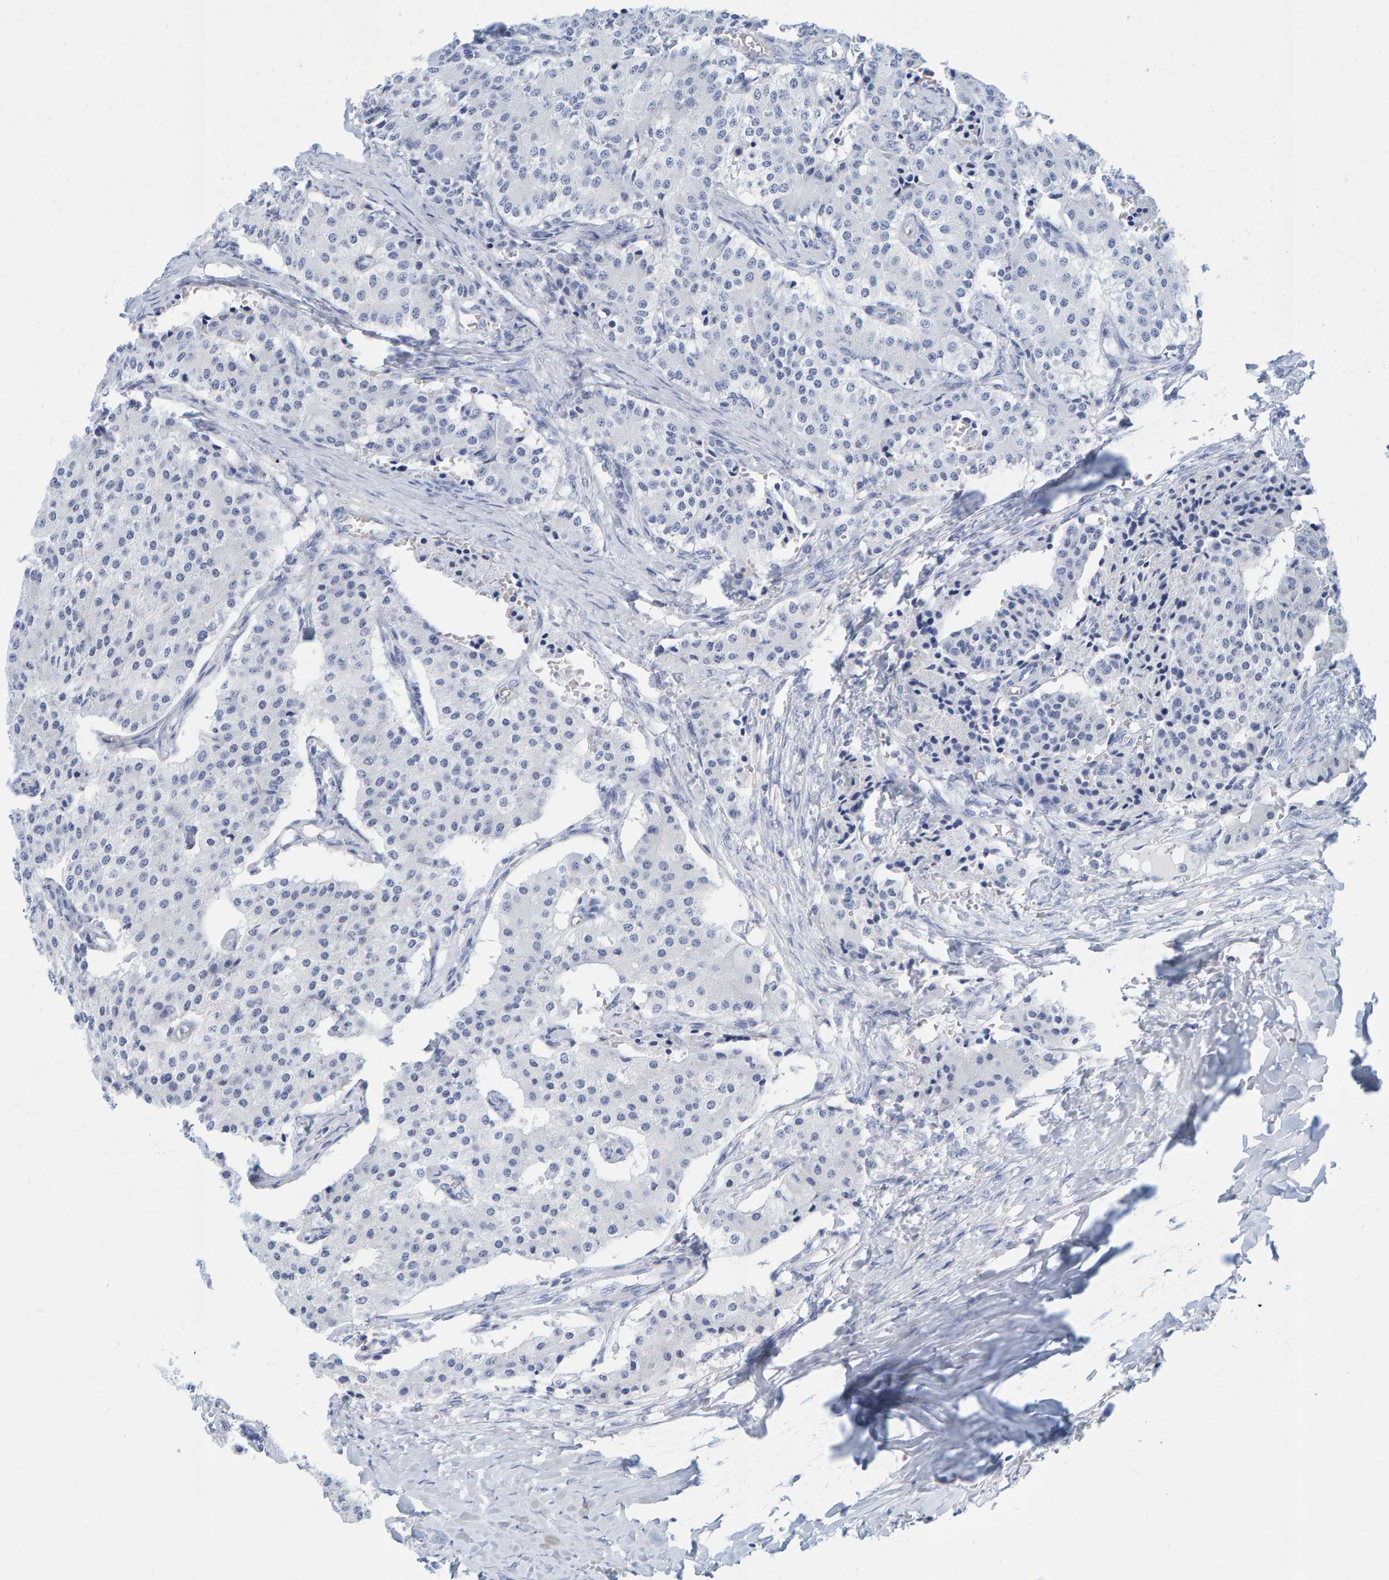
{"staining": {"intensity": "negative", "quantity": "none", "location": "none"}, "tissue": "carcinoid", "cell_type": "Tumor cells", "image_type": "cancer", "snomed": [{"axis": "morphology", "description": "Carcinoid, malignant, NOS"}, {"axis": "topography", "description": "Colon"}], "caption": "Carcinoid stained for a protein using immunohistochemistry reveals no positivity tumor cells.", "gene": "SFTPC", "patient": {"sex": "female", "age": 52}}